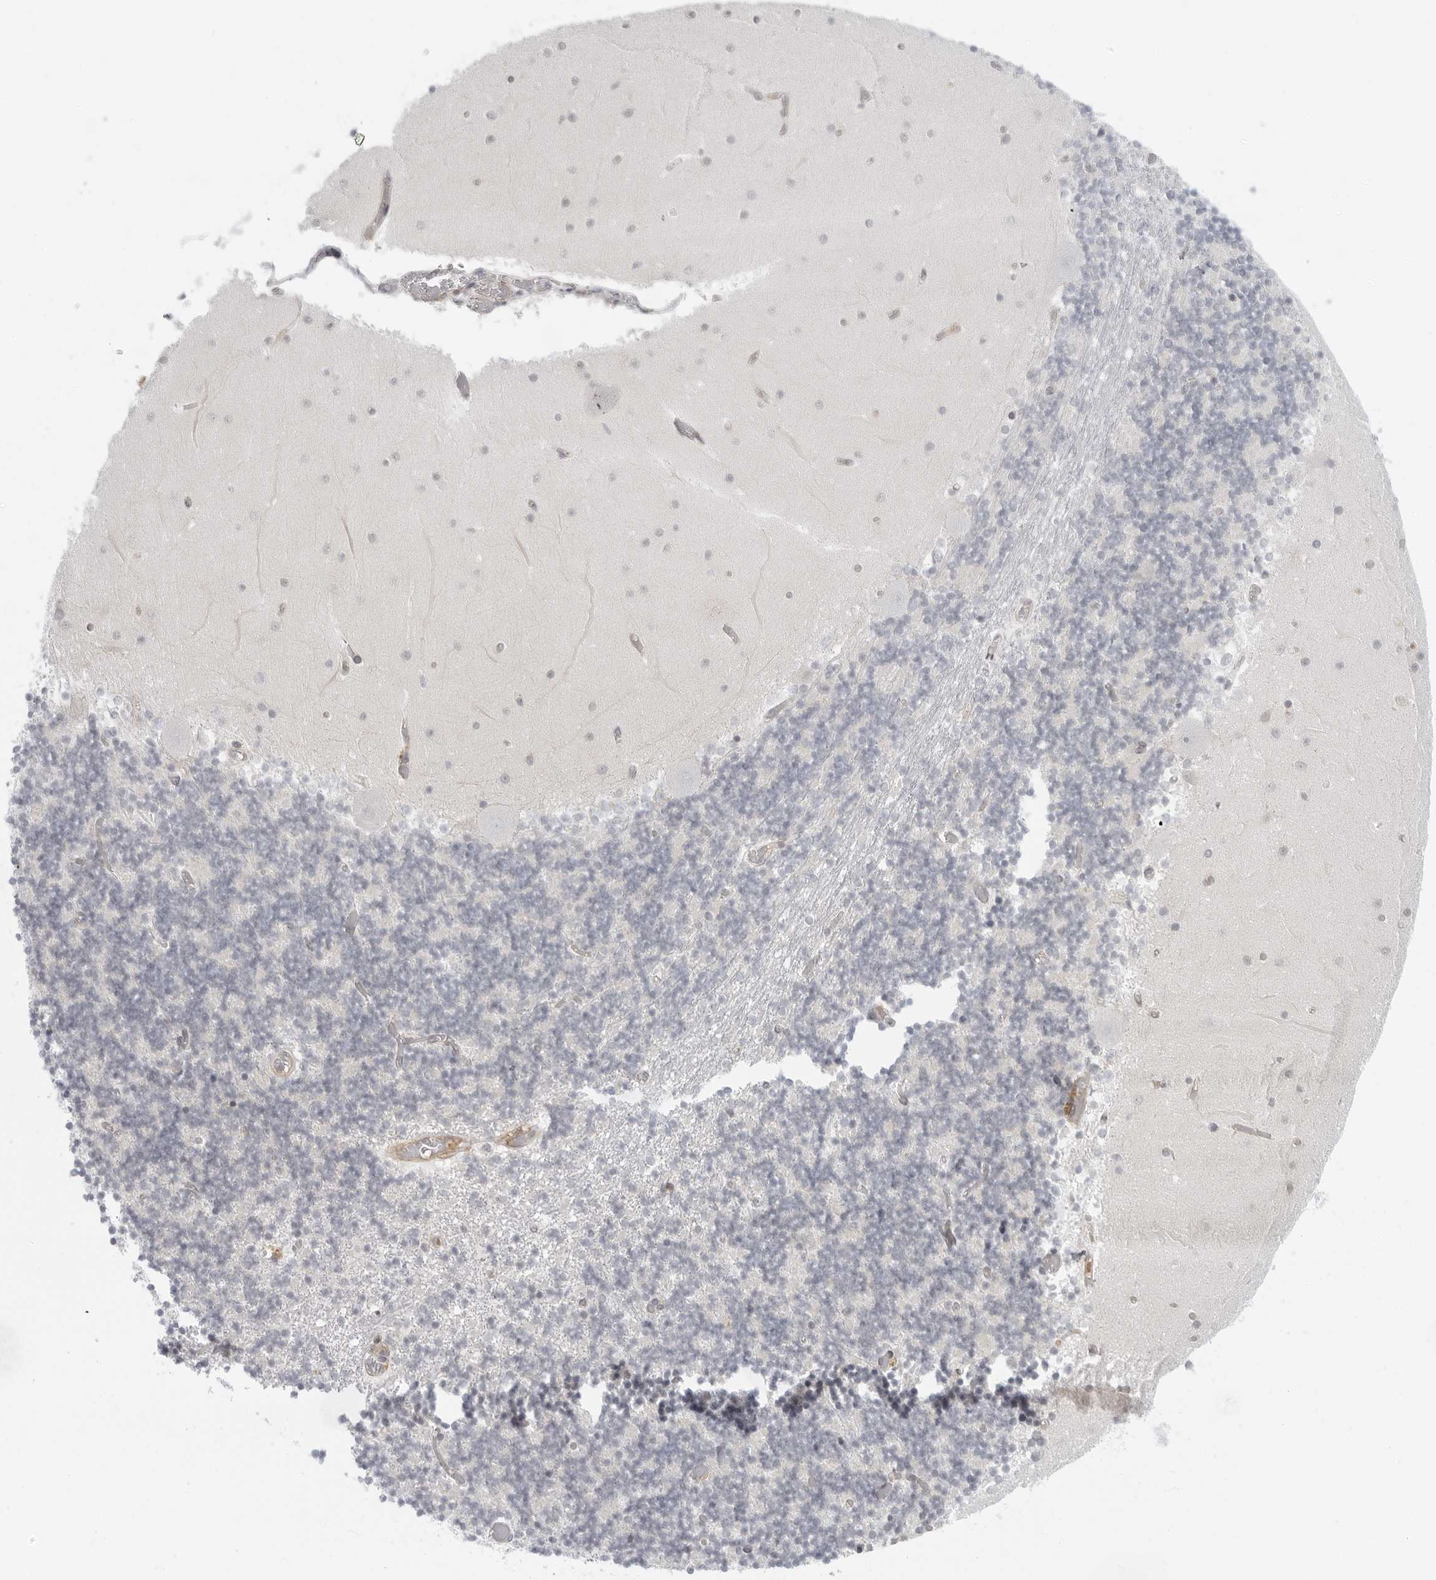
{"staining": {"intensity": "negative", "quantity": "none", "location": "none"}, "tissue": "cerebellum", "cell_type": "Cells in granular layer", "image_type": "normal", "snomed": [{"axis": "morphology", "description": "Normal tissue, NOS"}, {"axis": "topography", "description": "Cerebellum"}], "caption": "An immunohistochemistry micrograph of benign cerebellum is shown. There is no staining in cells in granular layer of cerebellum.", "gene": "SUGCT", "patient": {"sex": "female", "age": 28}}